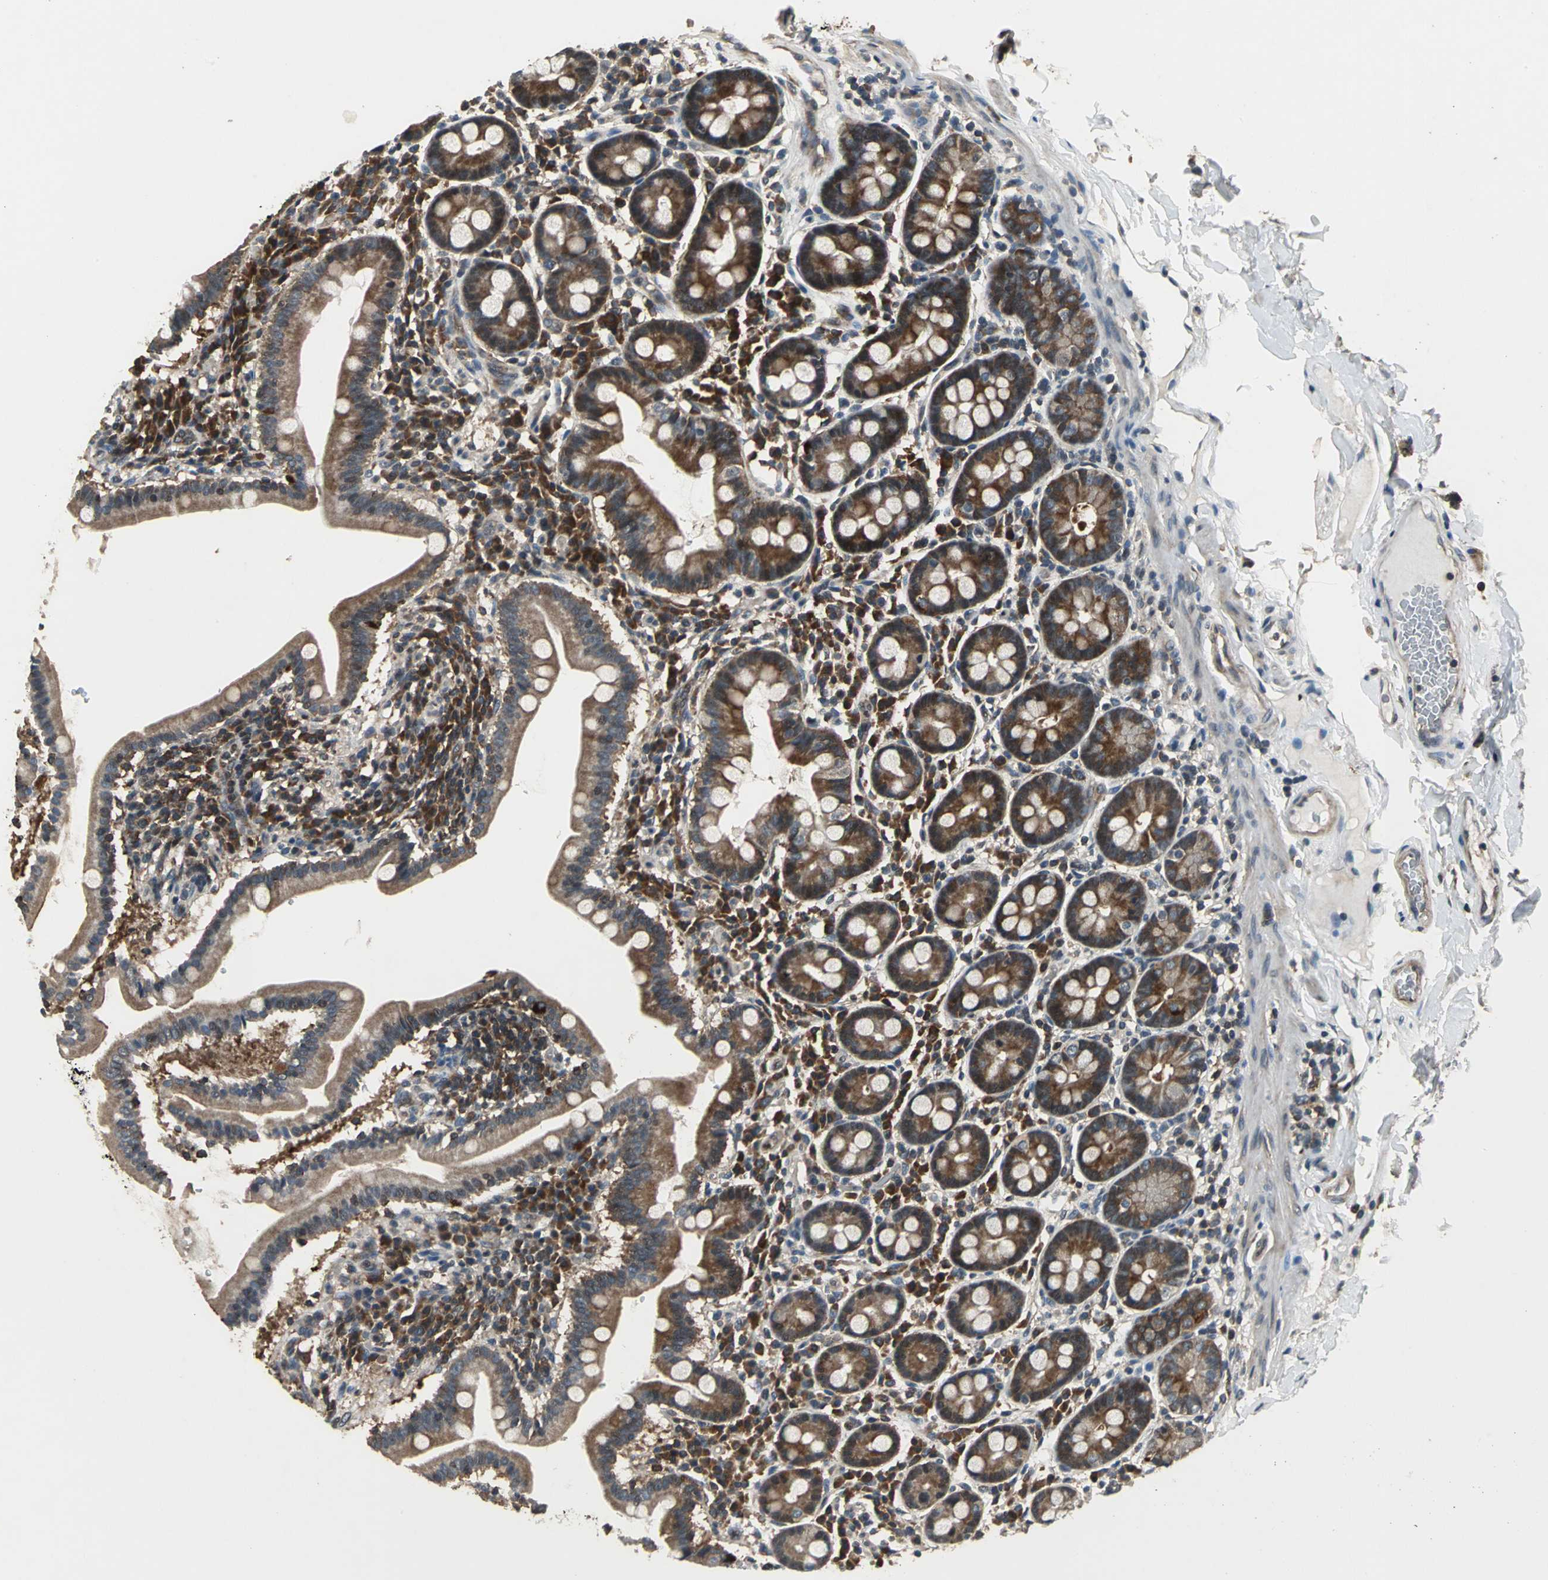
{"staining": {"intensity": "strong", "quantity": ">75%", "location": "cytoplasmic/membranous"}, "tissue": "duodenum", "cell_type": "Glandular cells", "image_type": "normal", "snomed": [{"axis": "morphology", "description": "Normal tissue, NOS"}, {"axis": "topography", "description": "Duodenum"}], "caption": "Normal duodenum was stained to show a protein in brown. There is high levels of strong cytoplasmic/membranous positivity in approximately >75% of glandular cells. (Brightfield microscopy of DAB IHC at high magnification).", "gene": "EIF2B2", "patient": {"sex": "male", "age": 50}}